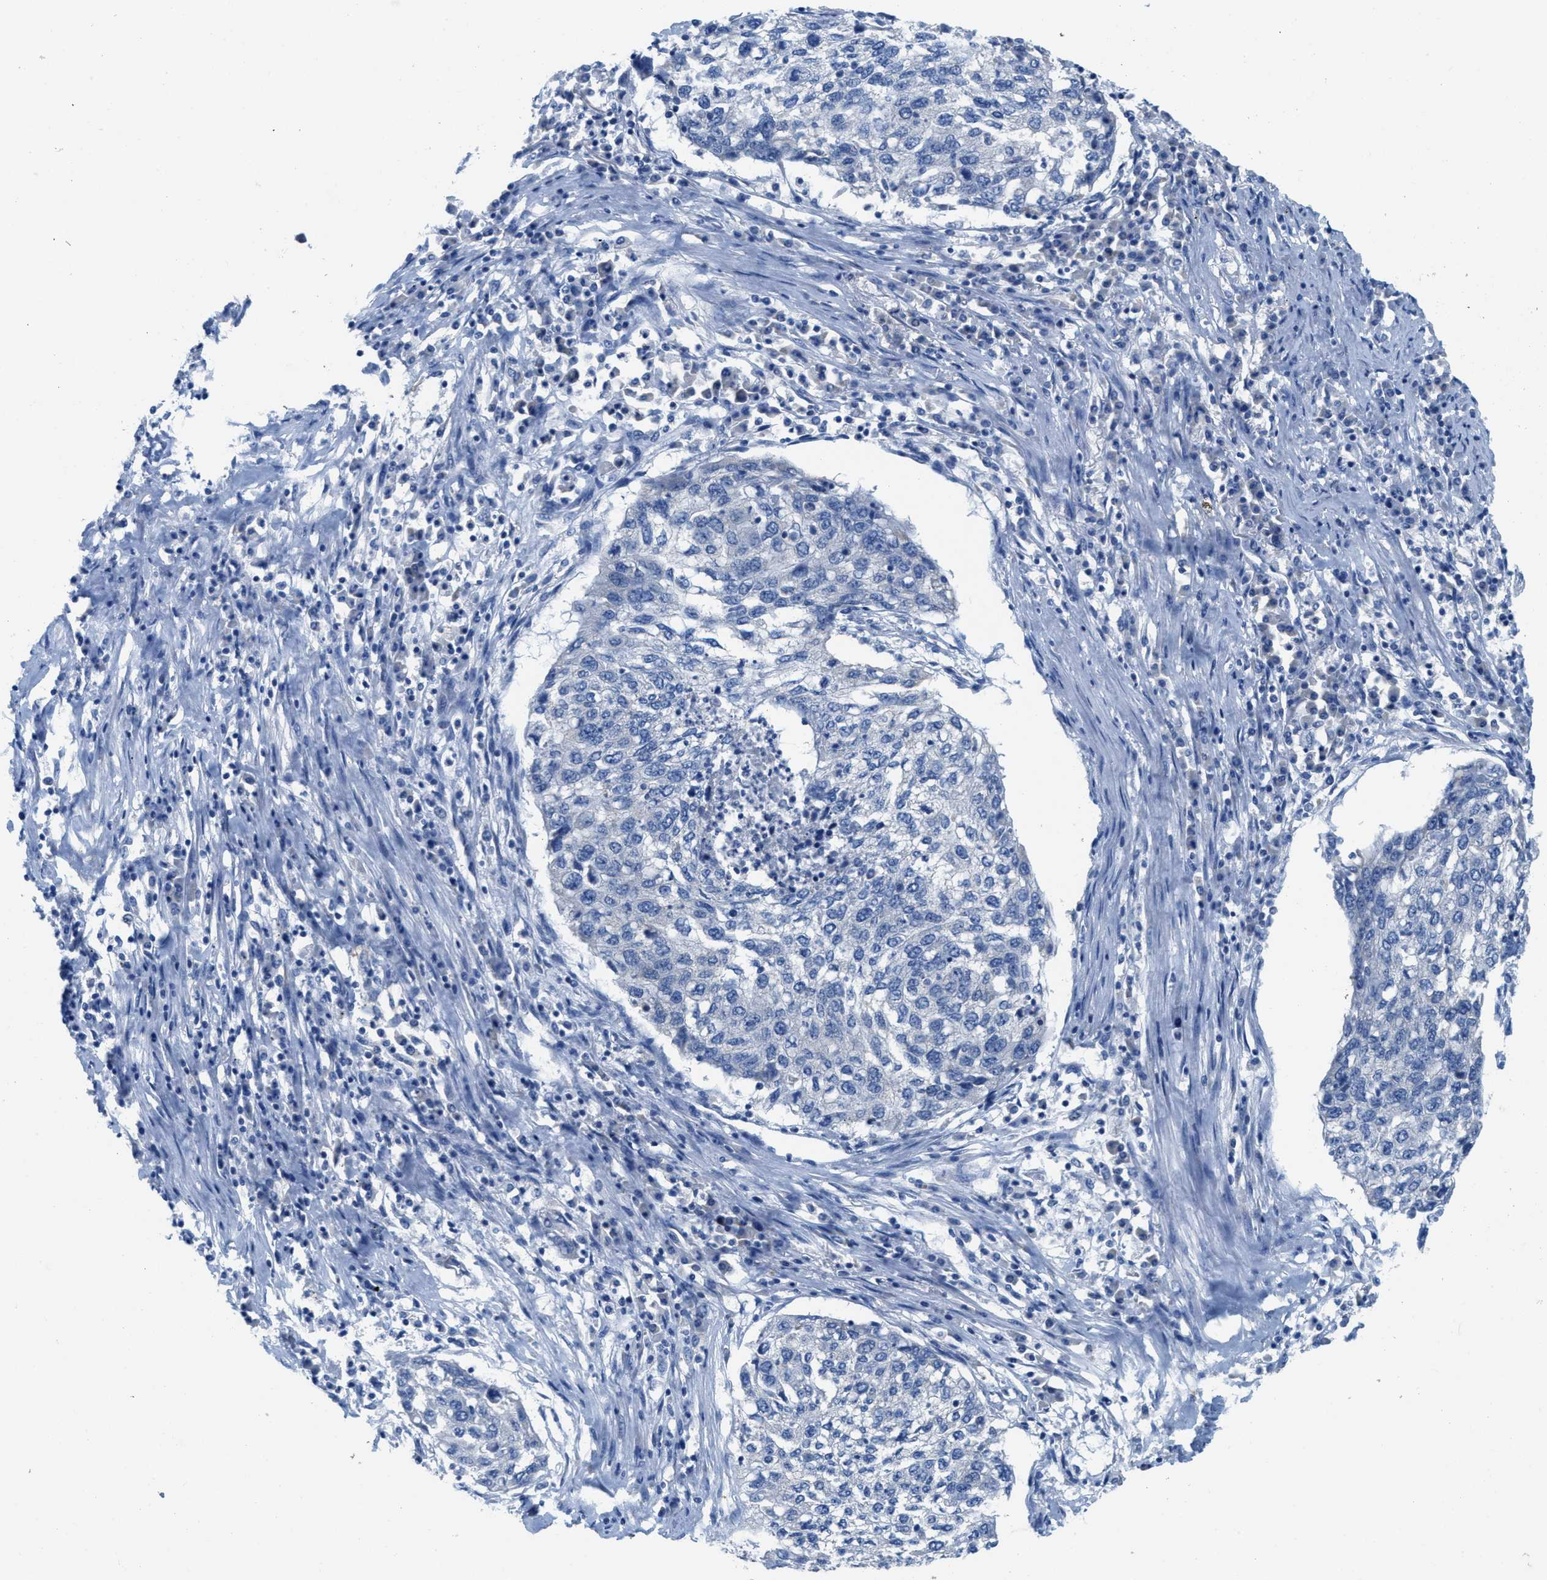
{"staining": {"intensity": "negative", "quantity": "none", "location": "none"}, "tissue": "lung cancer", "cell_type": "Tumor cells", "image_type": "cancer", "snomed": [{"axis": "morphology", "description": "Squamous cell carcinoma, NOS"}, {"axis": "topography", "description": "Lung"}], "caption": "IHC of human lung squamous cell carcinoma reveals no expression in tumor cells. (Stains: DAB immunohistochemistry with hematoxylin counter stain, Microscopy: brightfield microscopy at high magnification).", "gene": "PTDSS1", "patient": {"sex": "female", "age": 63}}